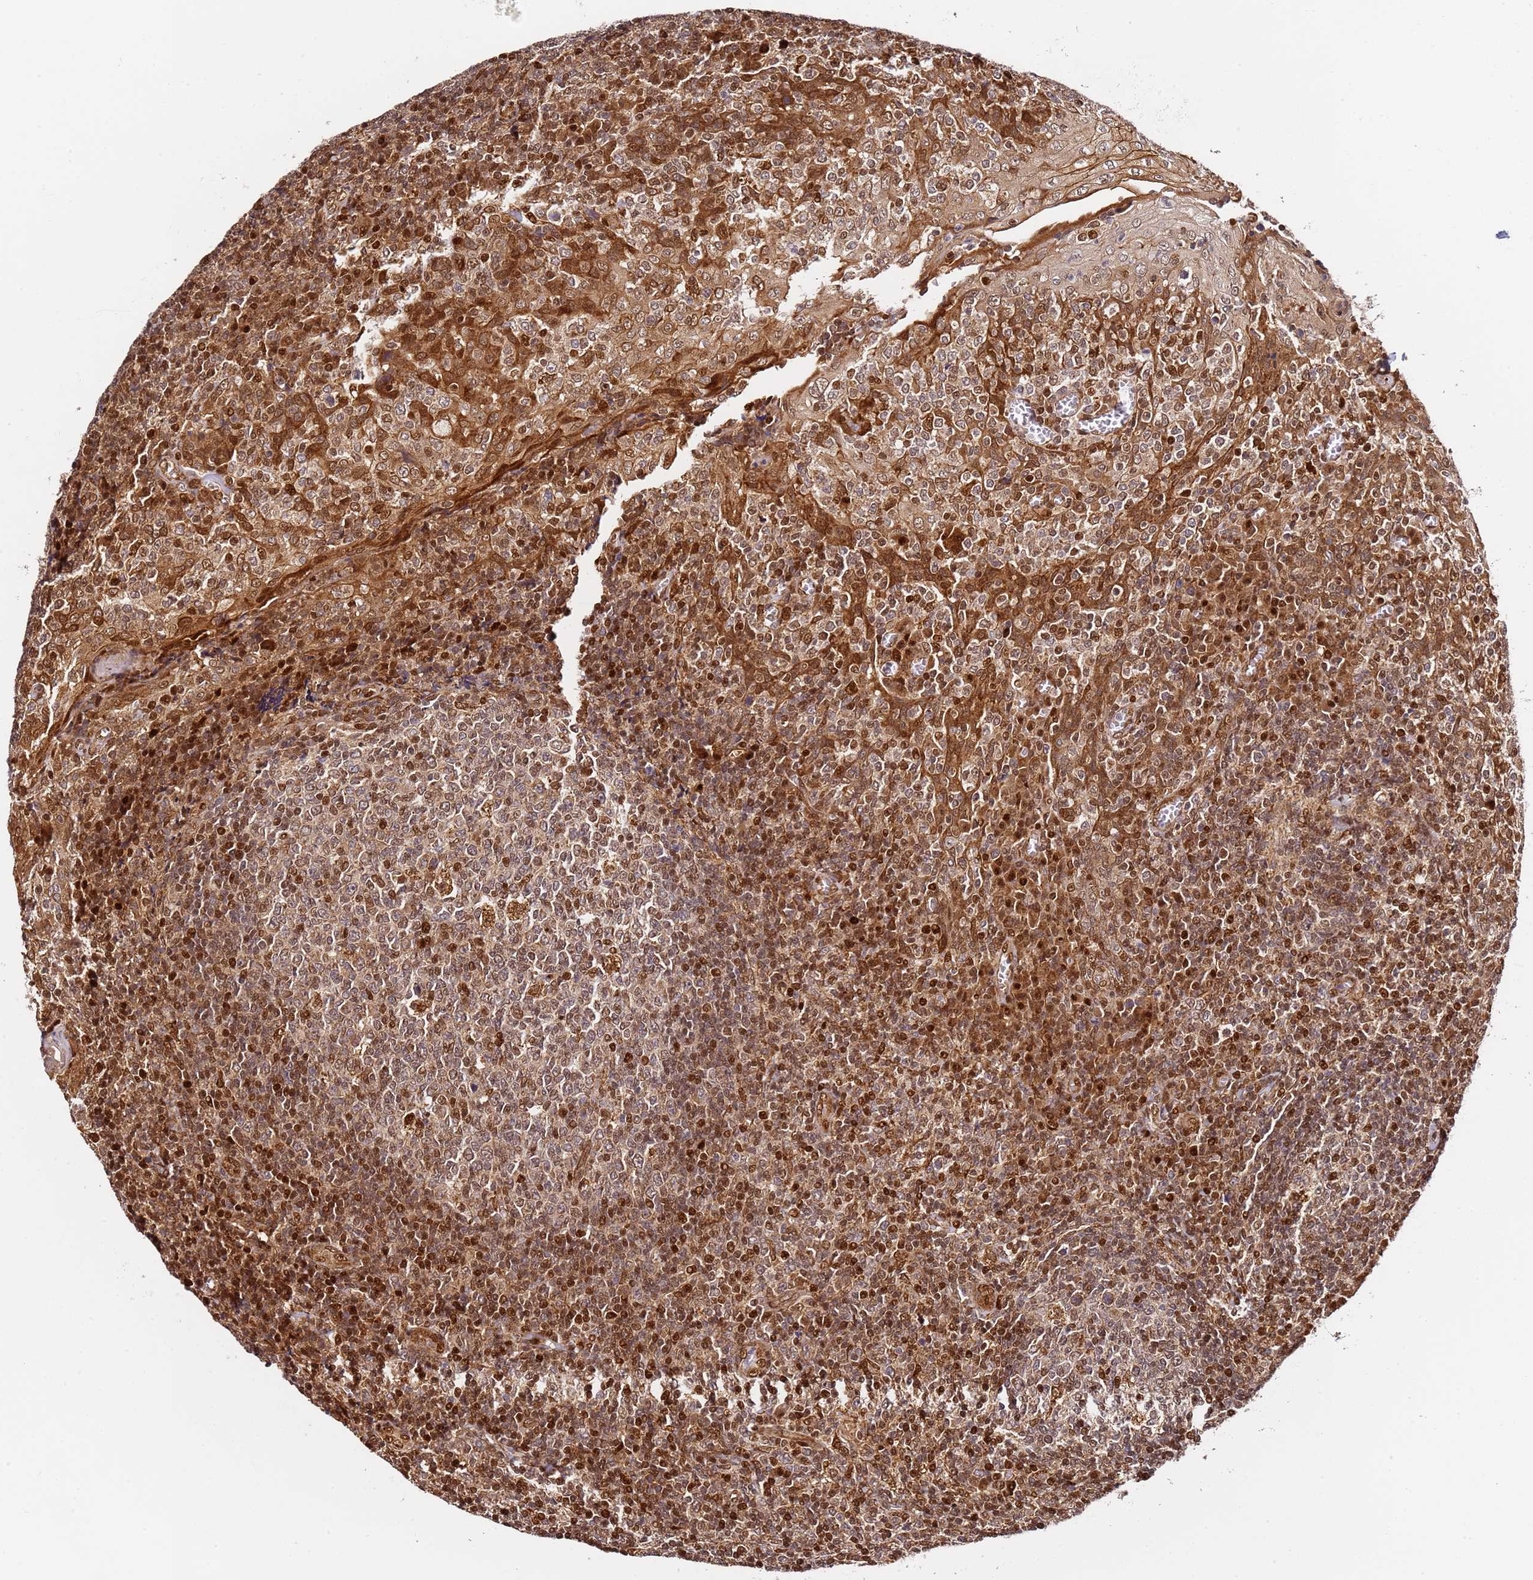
{"staining": {"intensity": "moderate", "quantity": "25%-75%", "location": "cytoplasmic/membranous,nuclear"}, "tissue": "tonsil", "cell_type": "Germinal center cells", "image_type": "normal", "snomed": [{"axis": "morphology", "description": "Normal tissue, NOS"}, {"axis": "topography", "description": "Tonsil"}], "caption": "Immunohistochemistry (IHC) image of normal tonsil: tonsil stained using immunohistochemistry reveals medium levels of moderate protein expression localized specifically in the cytoplasmic/membranous,nuclear of germinal center cells, appearing as a cytoplasmic/membranous,nuclear brown color.", "gene": "SMOX", "patient": {"sex": "female", "age": 19}}